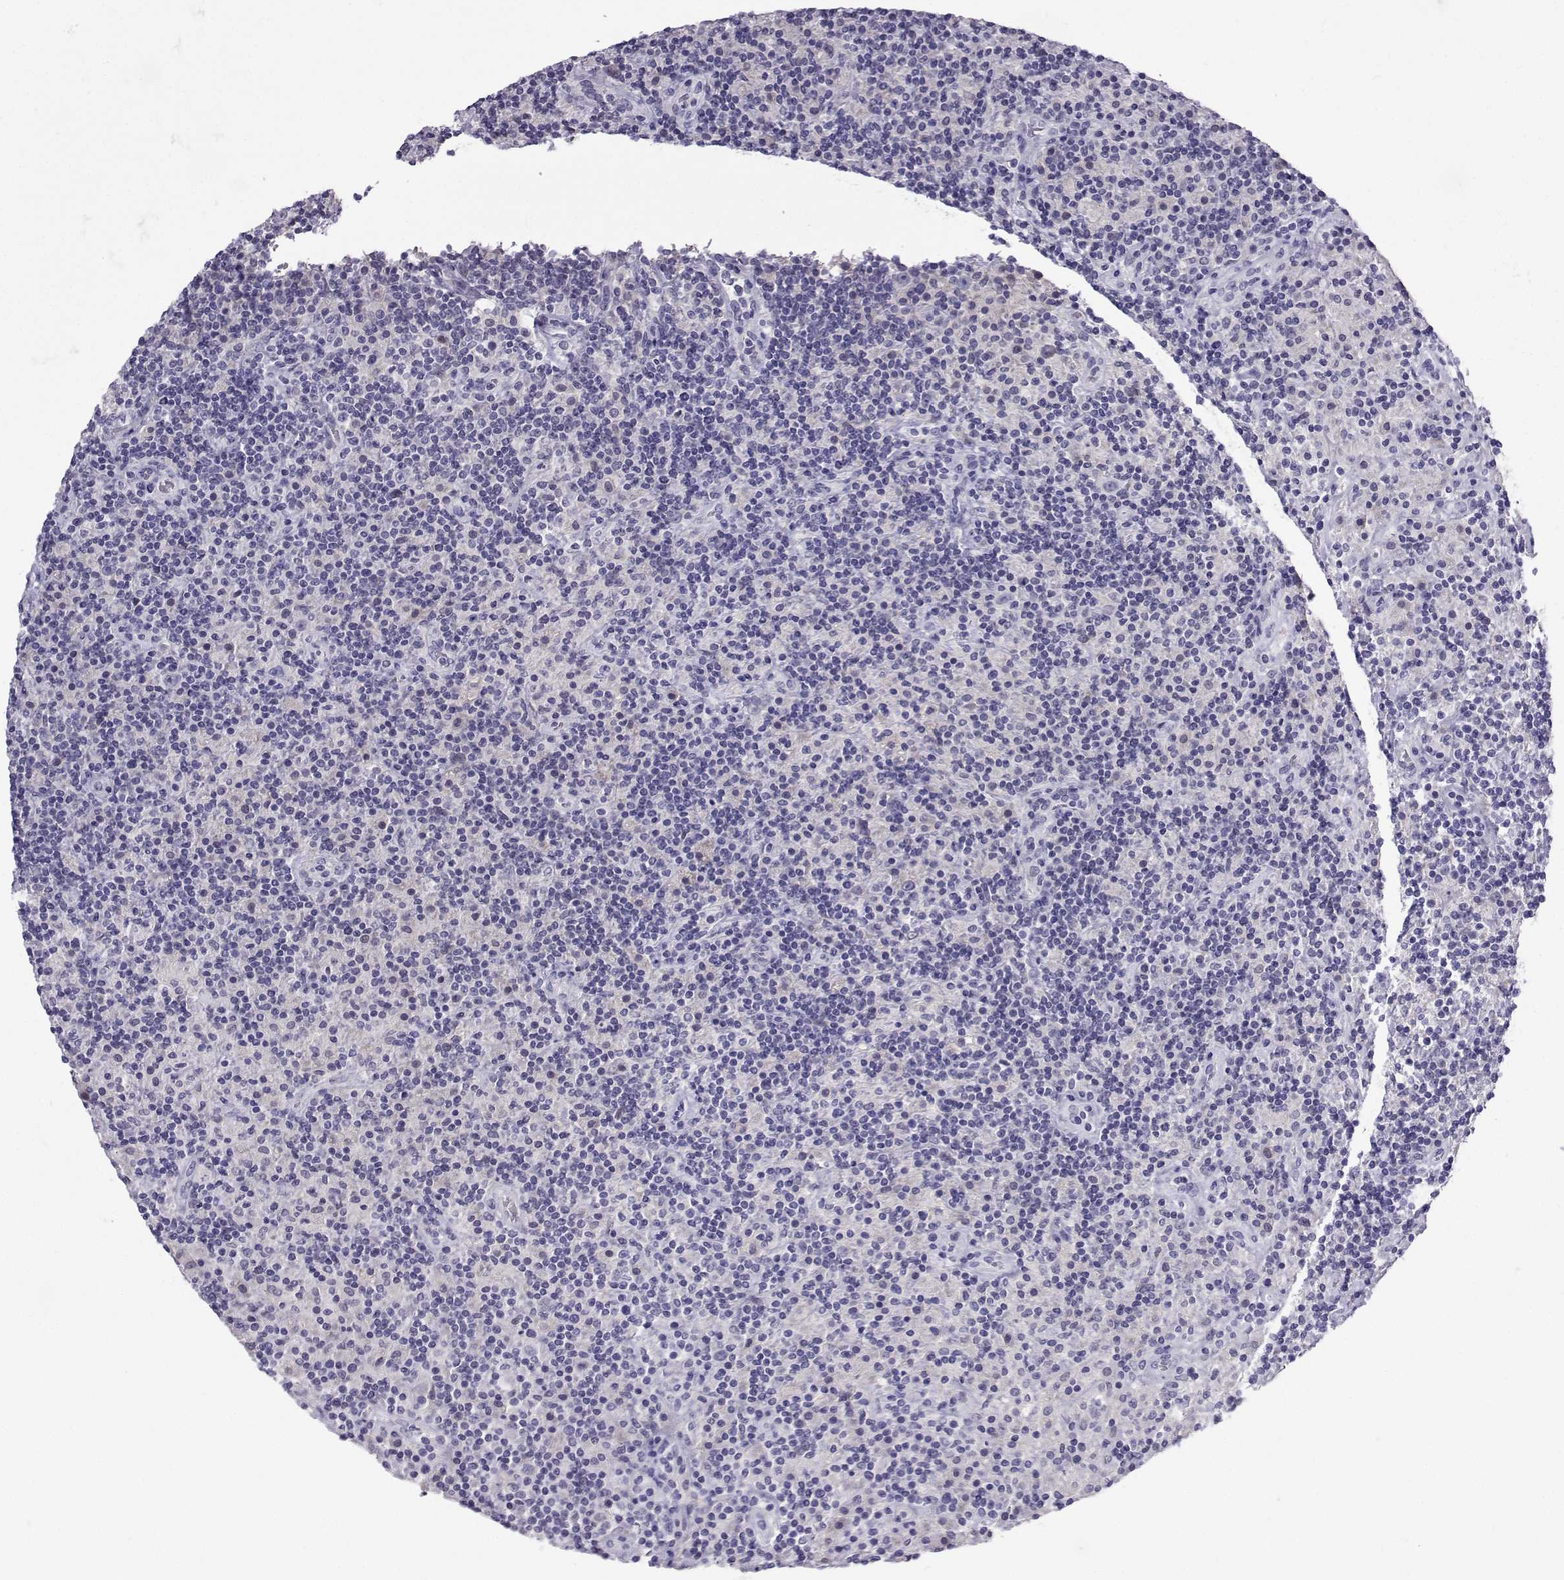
{"staining": {"intensity": "negative", "quantity": "none", "location": "none"}, "tissue": "lymphoma", "cell_type": "Tumor cells", "image_type": "cancer", "snomed": [{"axis": "morphology", "description": "Hodgkin's disease, NOS"}, {"axis": "topography", "description": "Lymph node"}], "caption": "IHC of lymphoma demonstrates no expression in tumor cells.", "gene": "FBXO24", "patient": {"sex": "male", "age": 70}}